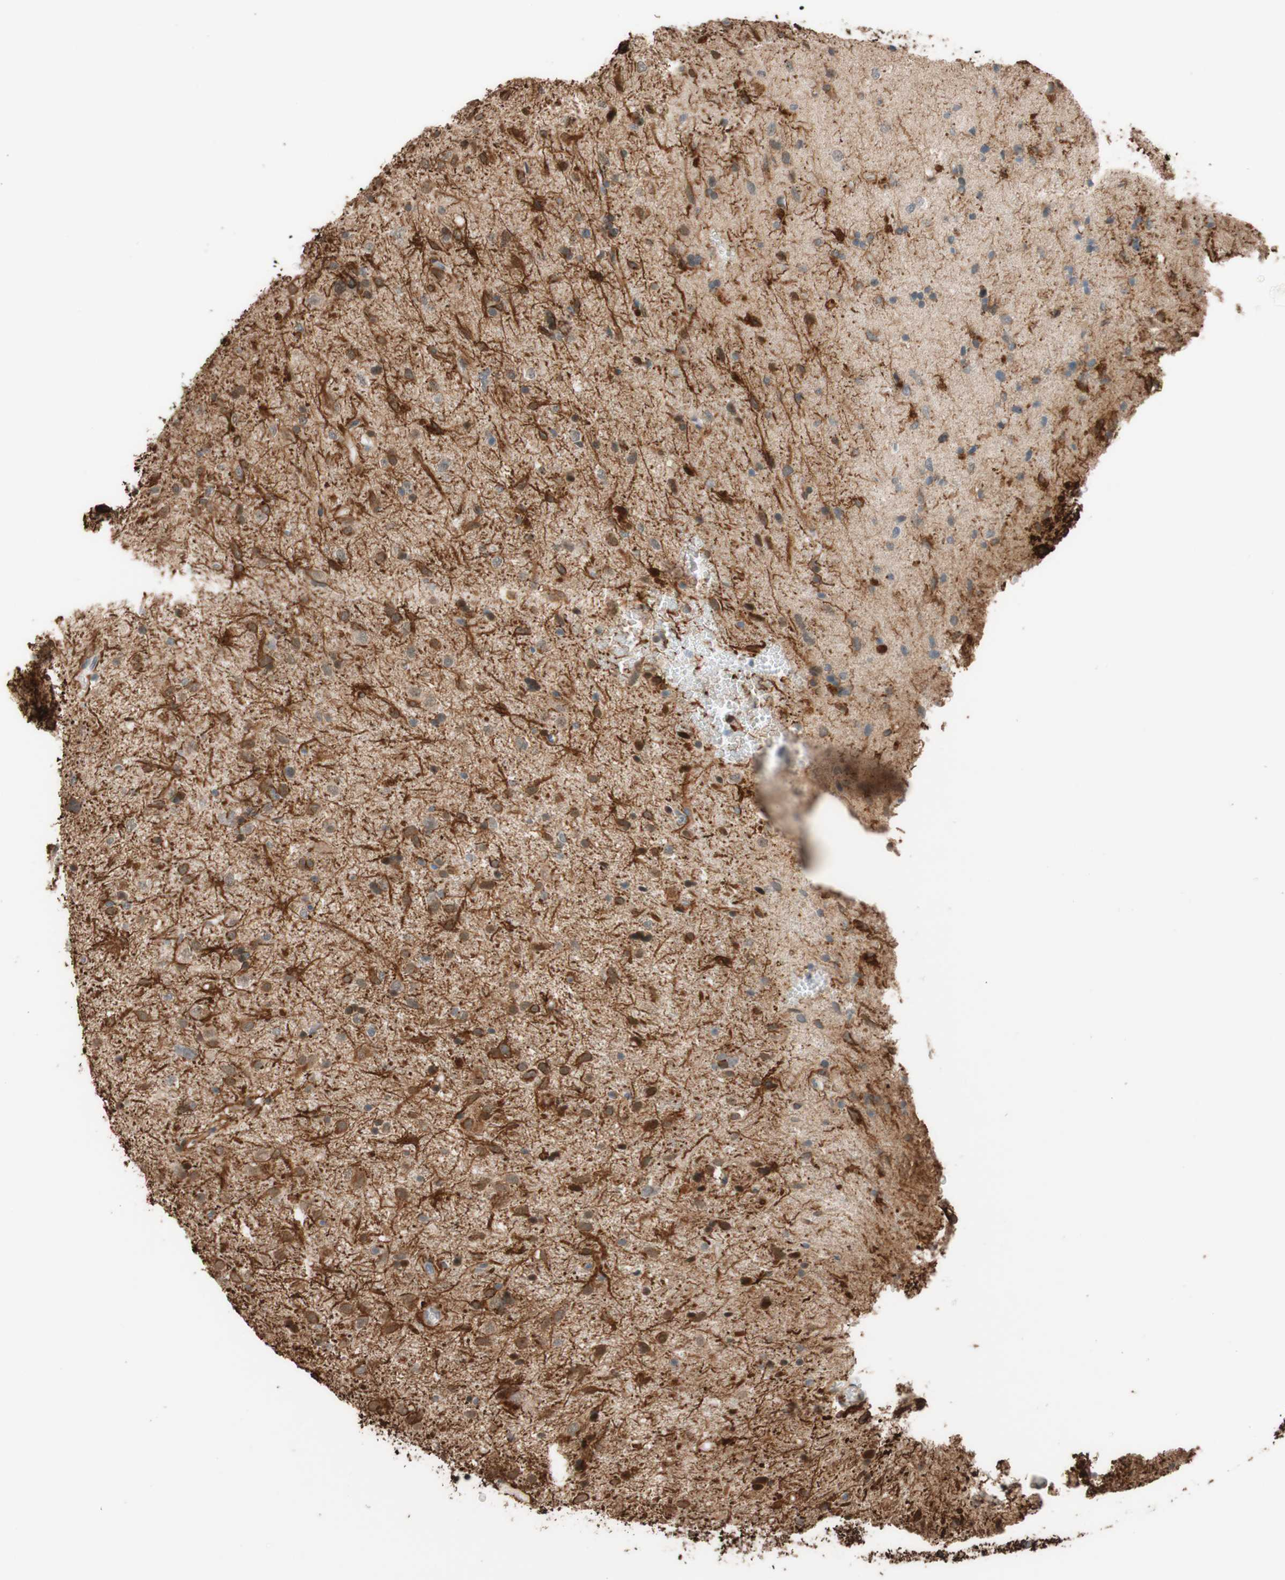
{"staining": {"intensity": "strong", "quantity": "<25%", "location": "cytoplasmic/membranous"}, "tissue": "glioma", "cell_type": "Tumor cells", "image_type": "cancer", "snomed": [{"axis": "morphology", "description": "Glioma, malignant, Low grade"}, {"axis": "topography", "description": "Brain"}], "caption": "The immunohistochemical stain highlights strong cytoplasmic/membranous positivity in tumor cells of glioma tissue.", "gene": "CCNC", "patient": {"sex": "male", "age": 77}}